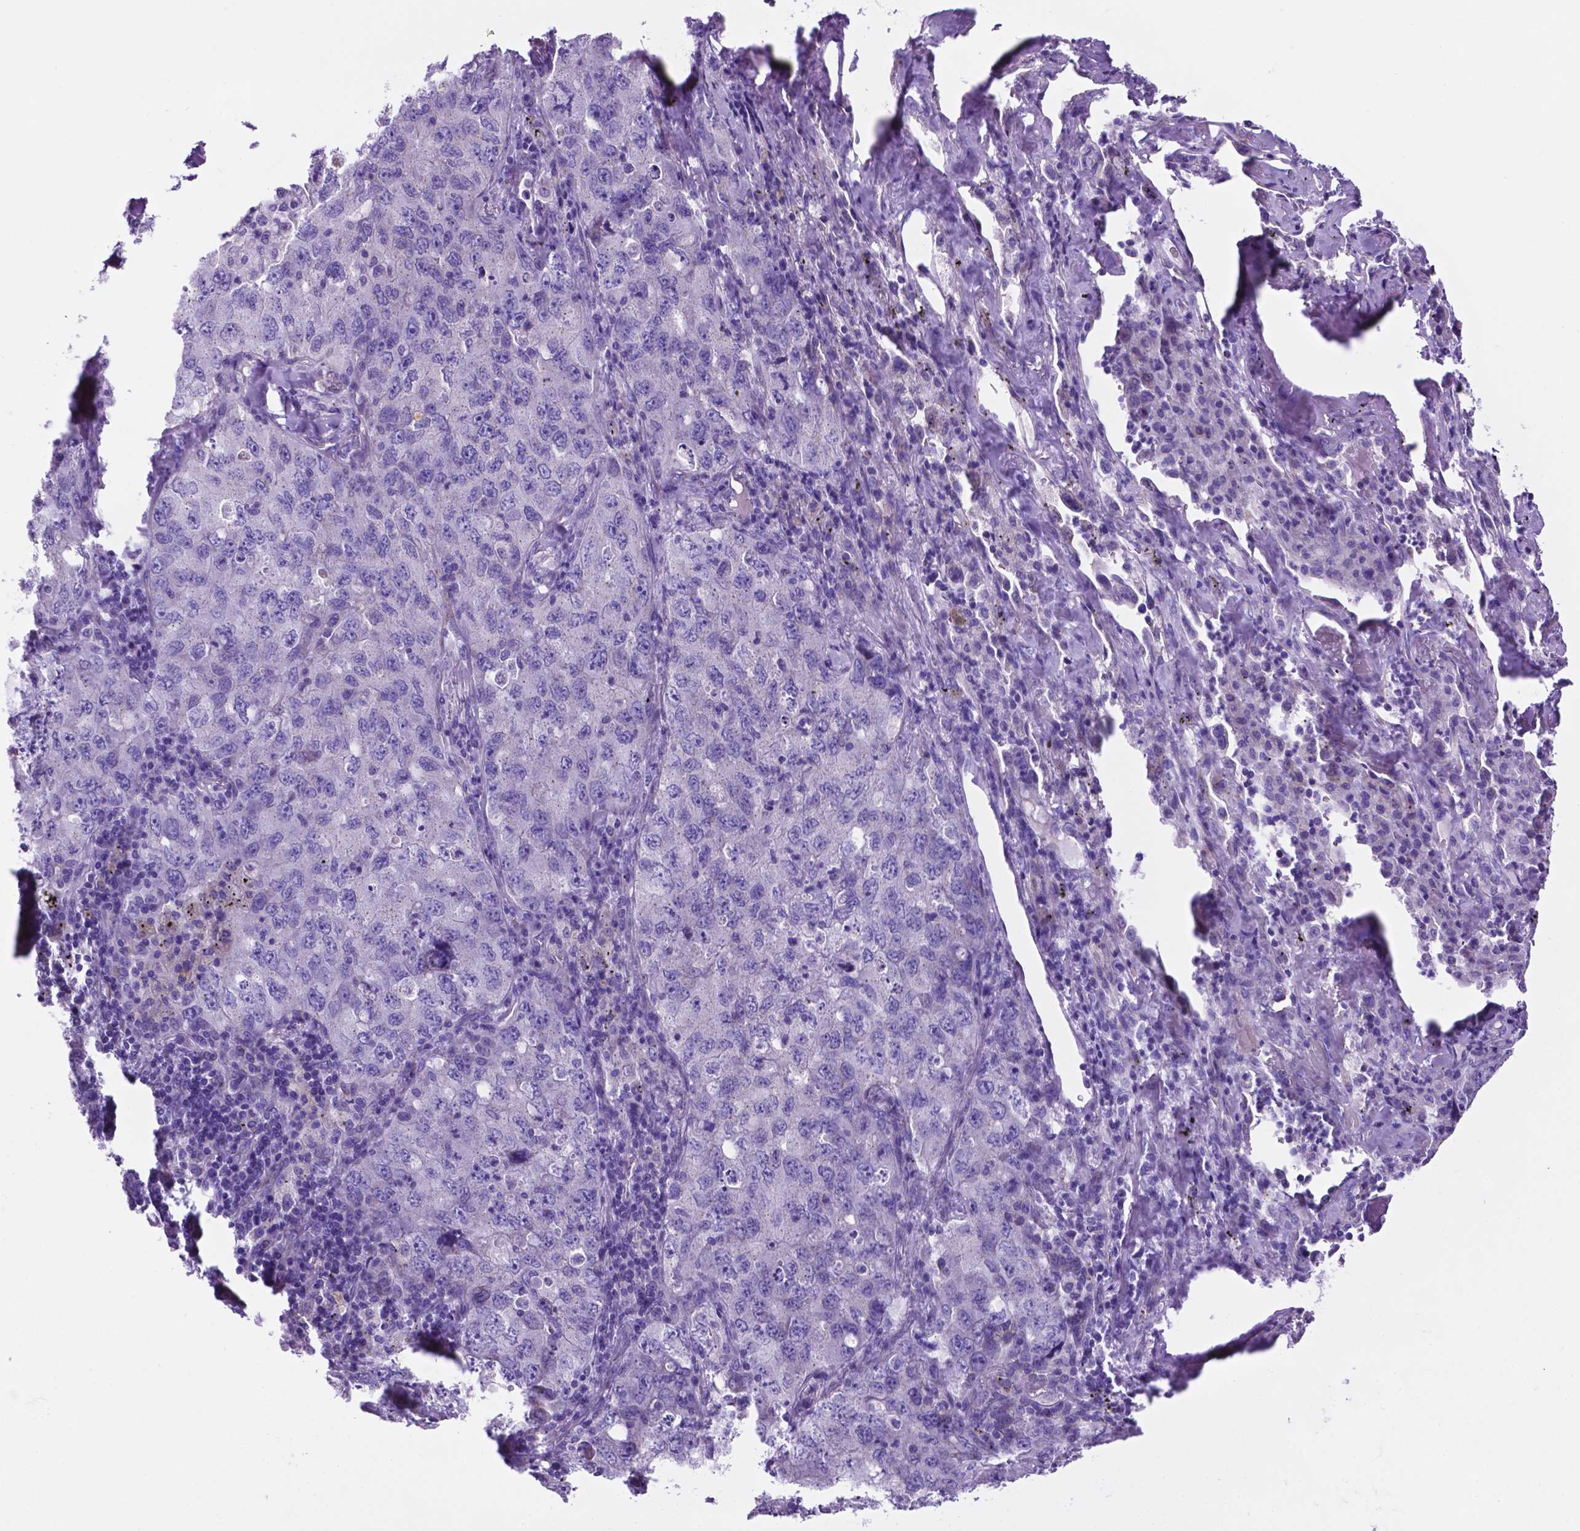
{"staining": {"intensity": "negative", "quantity": "none", "location": "none"}, "tissue": "lung cancer", "cell_type": "Tumor cells", "image_type": "cancer", "snomed": [{"axis": "morphology", "description": "Adenocarcinoma, NOS"}, {"axis": "topography", "description": "Lung"}], "caption": "IHC image of neoplastic tissue: human lung cancer (adenocarcinoma) stained with DAB displays no significant protein staining in tumor cells.", "gene": "TMEM121B", "patient": {"sex": "female", "age": 57}}